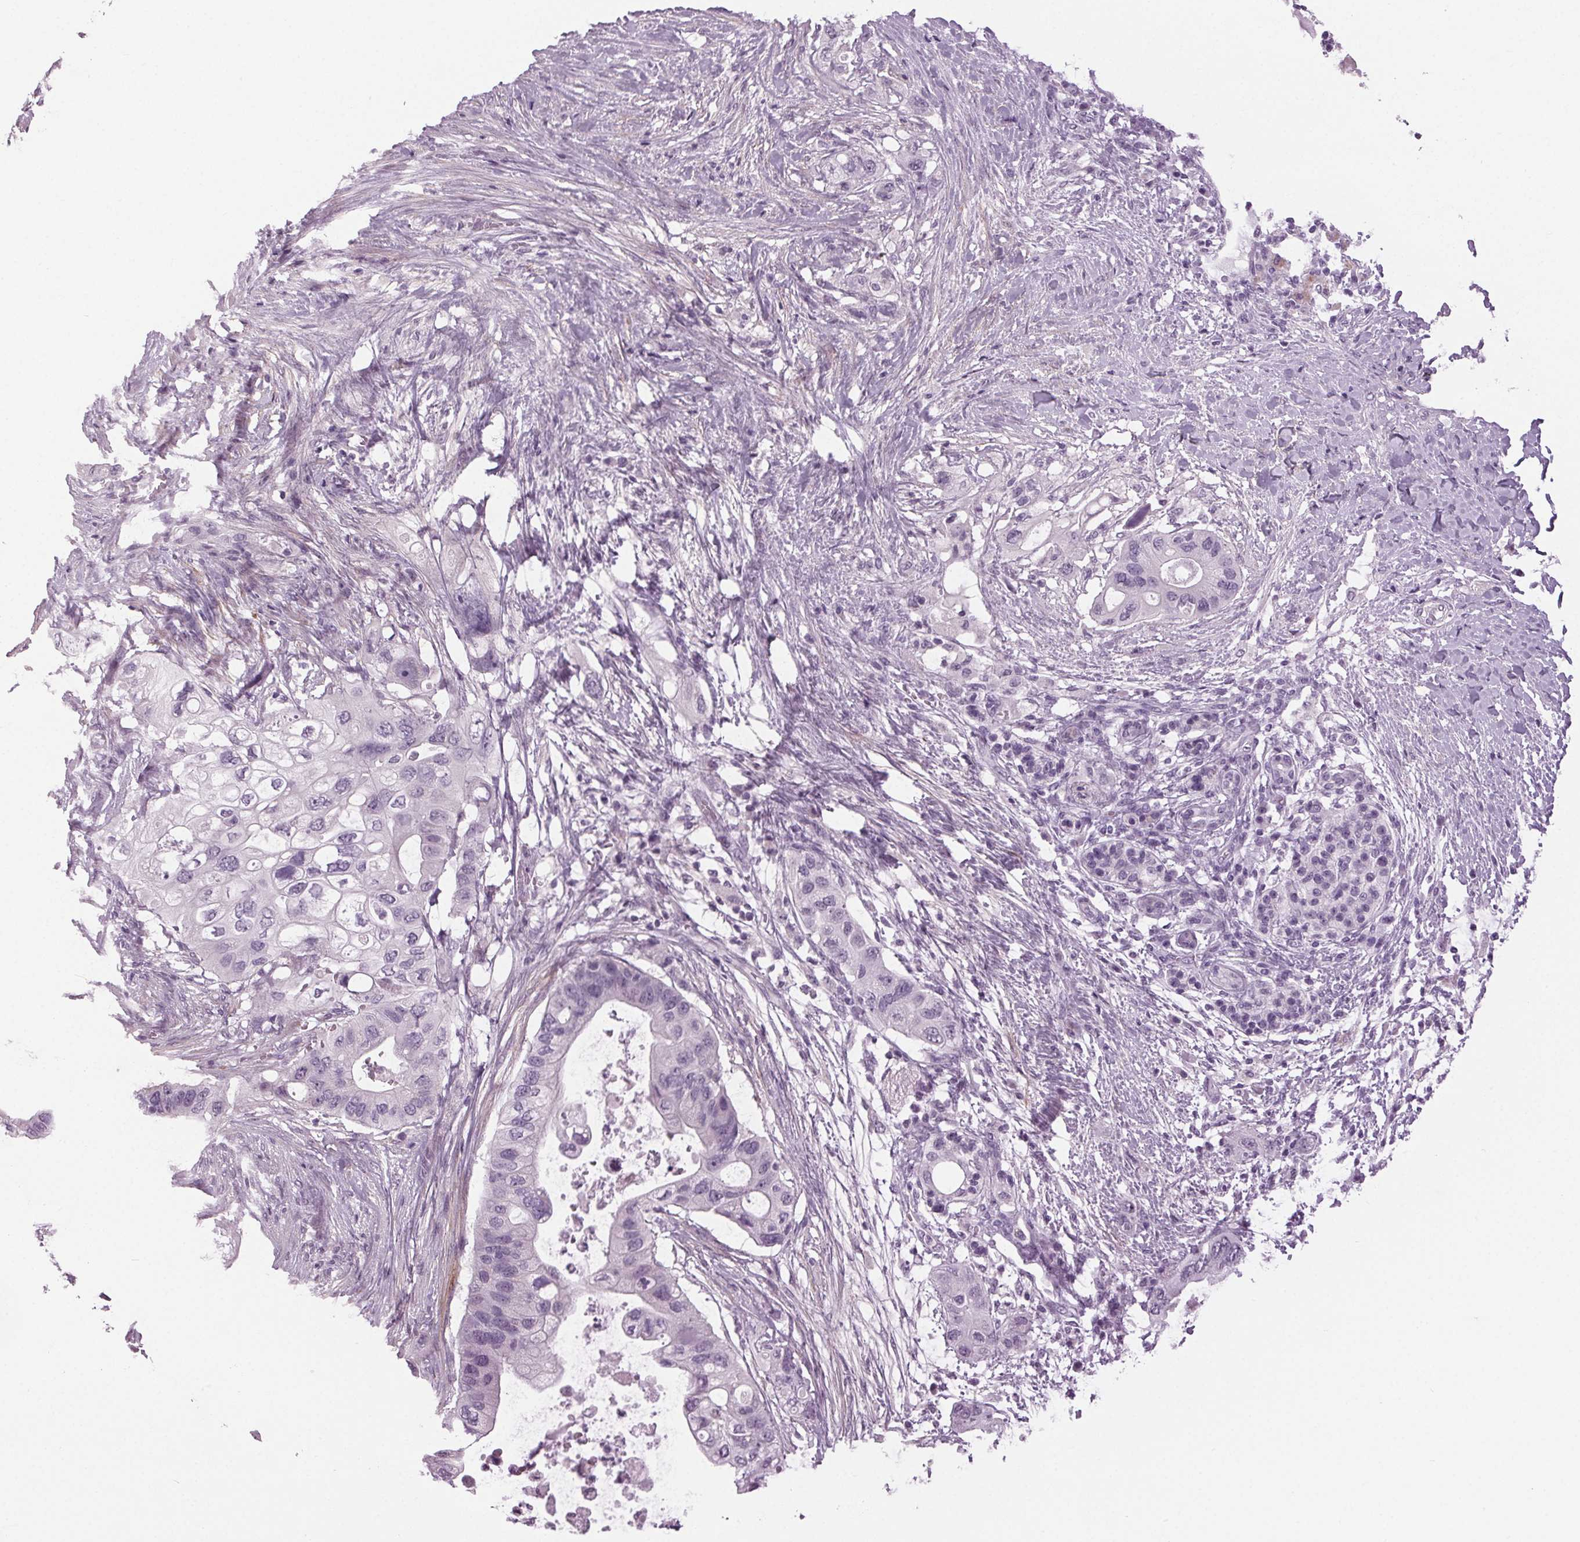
{"staining": {"intensity": "negative", "quantity": "none", "location": "none"}, "tissue": "pancreatic cancer", "cell_type": "Tumor cells", "image_type": "cancer", "snomed": [{"axis": "morphology", "description": "Adenocarcinoma, NOS"}, {"axis": "topography", "description": "Pancreas"}], "caption": "High magnification brightfield microscopy of pancreatic cancer stained with DAB (brown) and counterstained with hematoxylin (blue): tumor cells show no significant staining.", "gene": "DNAH12", "patient": {"sex": "female", "age": 72}}